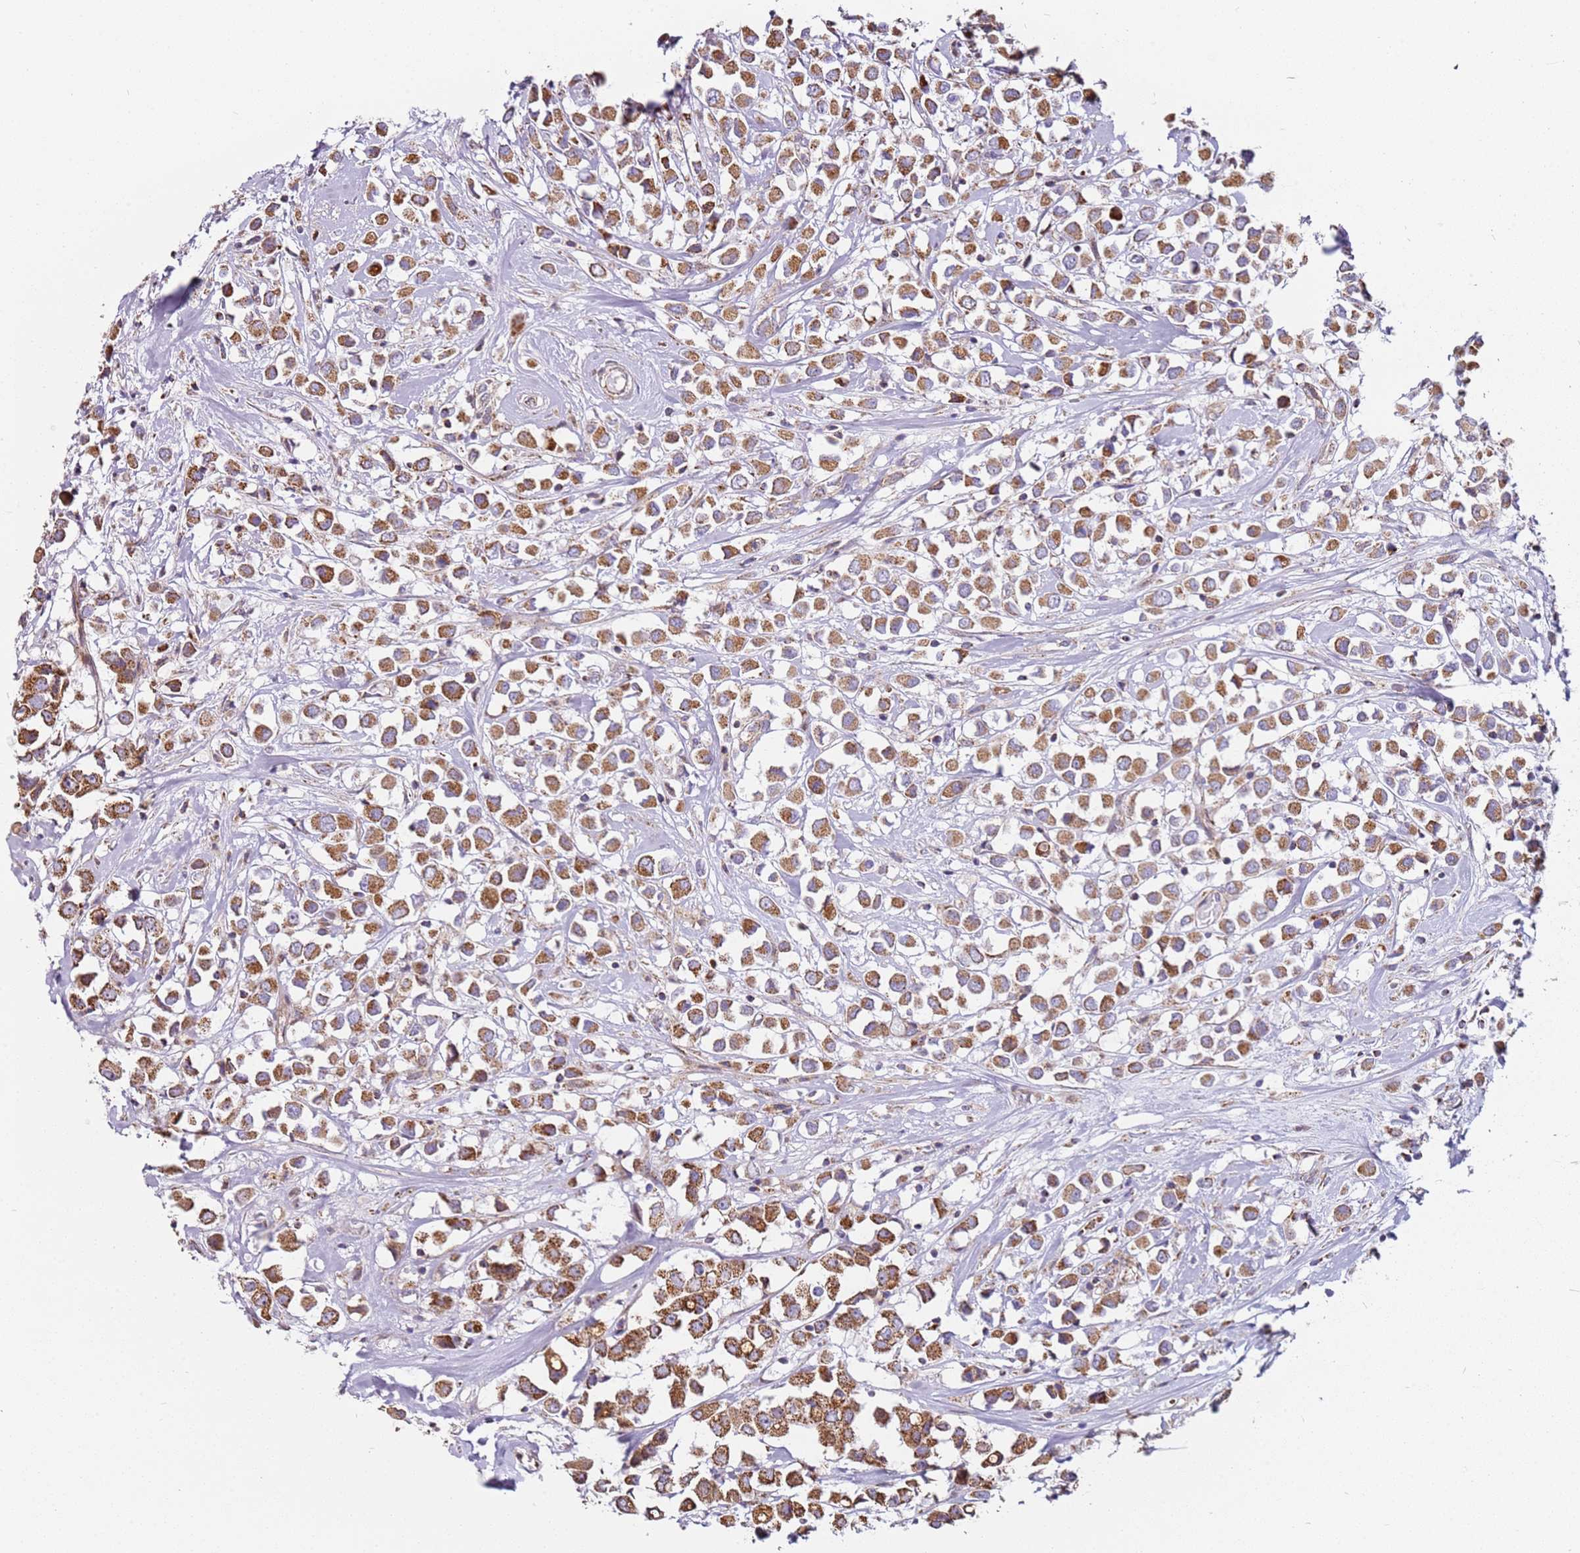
{"staining": {"intensity": "moderate", "quantity": ">75%", "location": "cytoplasmic/membranous"}, "tissue": "breast cancer", "cell_type": "Tumor cells", "image_type": "cancer", "snomed": [{"axis": "morphology", "description": "Duct carcinoma"}, {"axis": "topography", "description": "Breast"}], "caption": "Protein staining demonstrates moderate cytoplasmic/membranous expression in approximately >75% of tumor cells in infiltrating ductal carcinoma (breast). The protein of interest is shown in brown color, while the nuclei are stained blue.", "gene": "ALS2", "patient": {"sex": "female", "age": 61}}